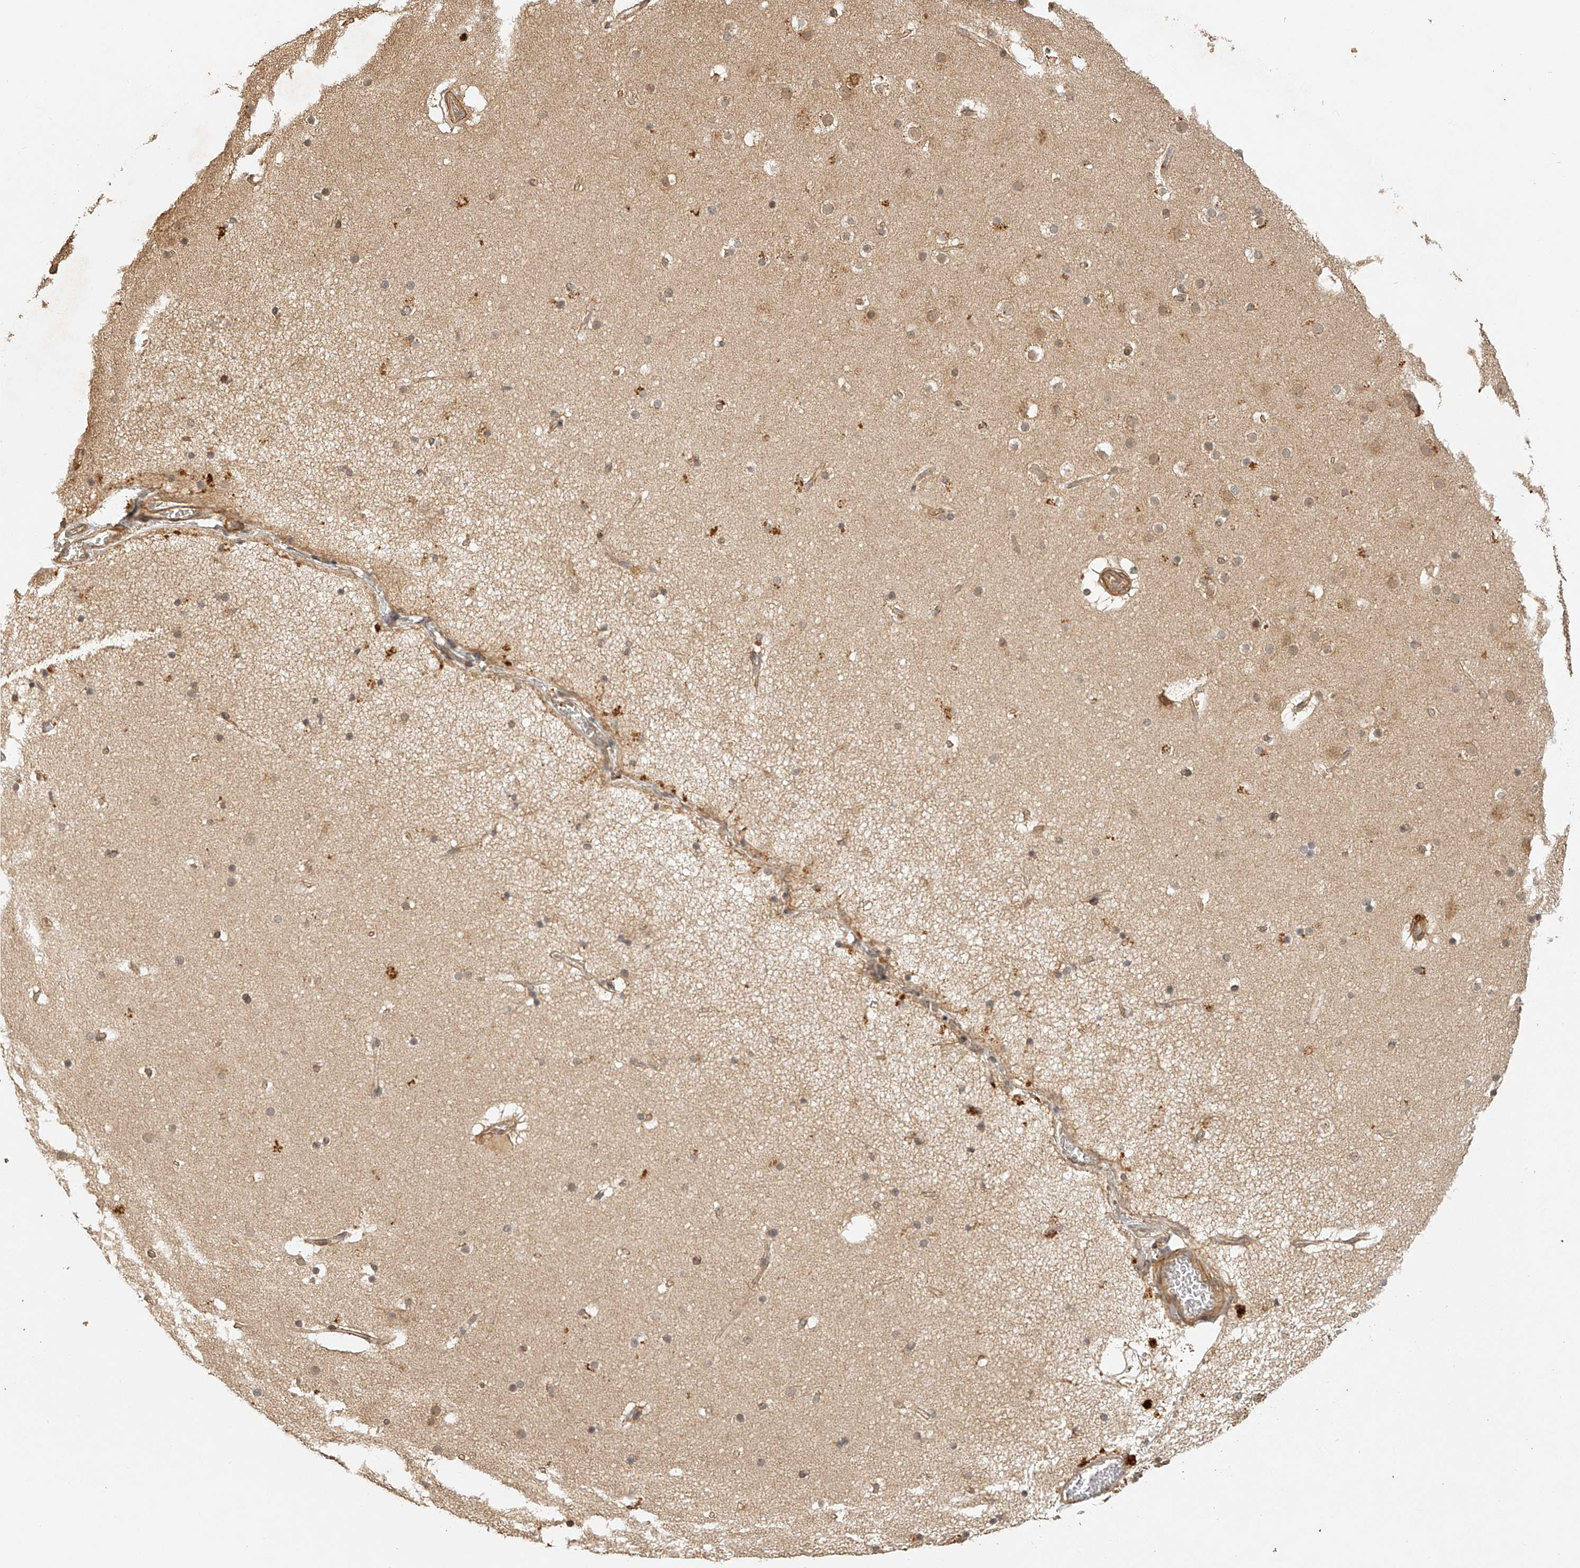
{"staining": {"intensity": "weak", "quantity": ">75%", "location": "cytoplasmic/membranous"}, "tissue": "cerebral cortex", "cell_type": "Endothelial cells", "image_type": "normal", "snomed": [{"axis": "morphology", "description": "Normal tissue, NOS"}, {"axis": "topography", "description": "Cerebral cortex"}], "caption": "A photomicrograph showing weak cytoplasmic/membranous expression in about >75% of endothelial cells in benign cerebral cortex, as visualized by brown immunohistochemical staining.", "gene": "BCL2L11", "patient": {"sex": "male", "age": 57}}